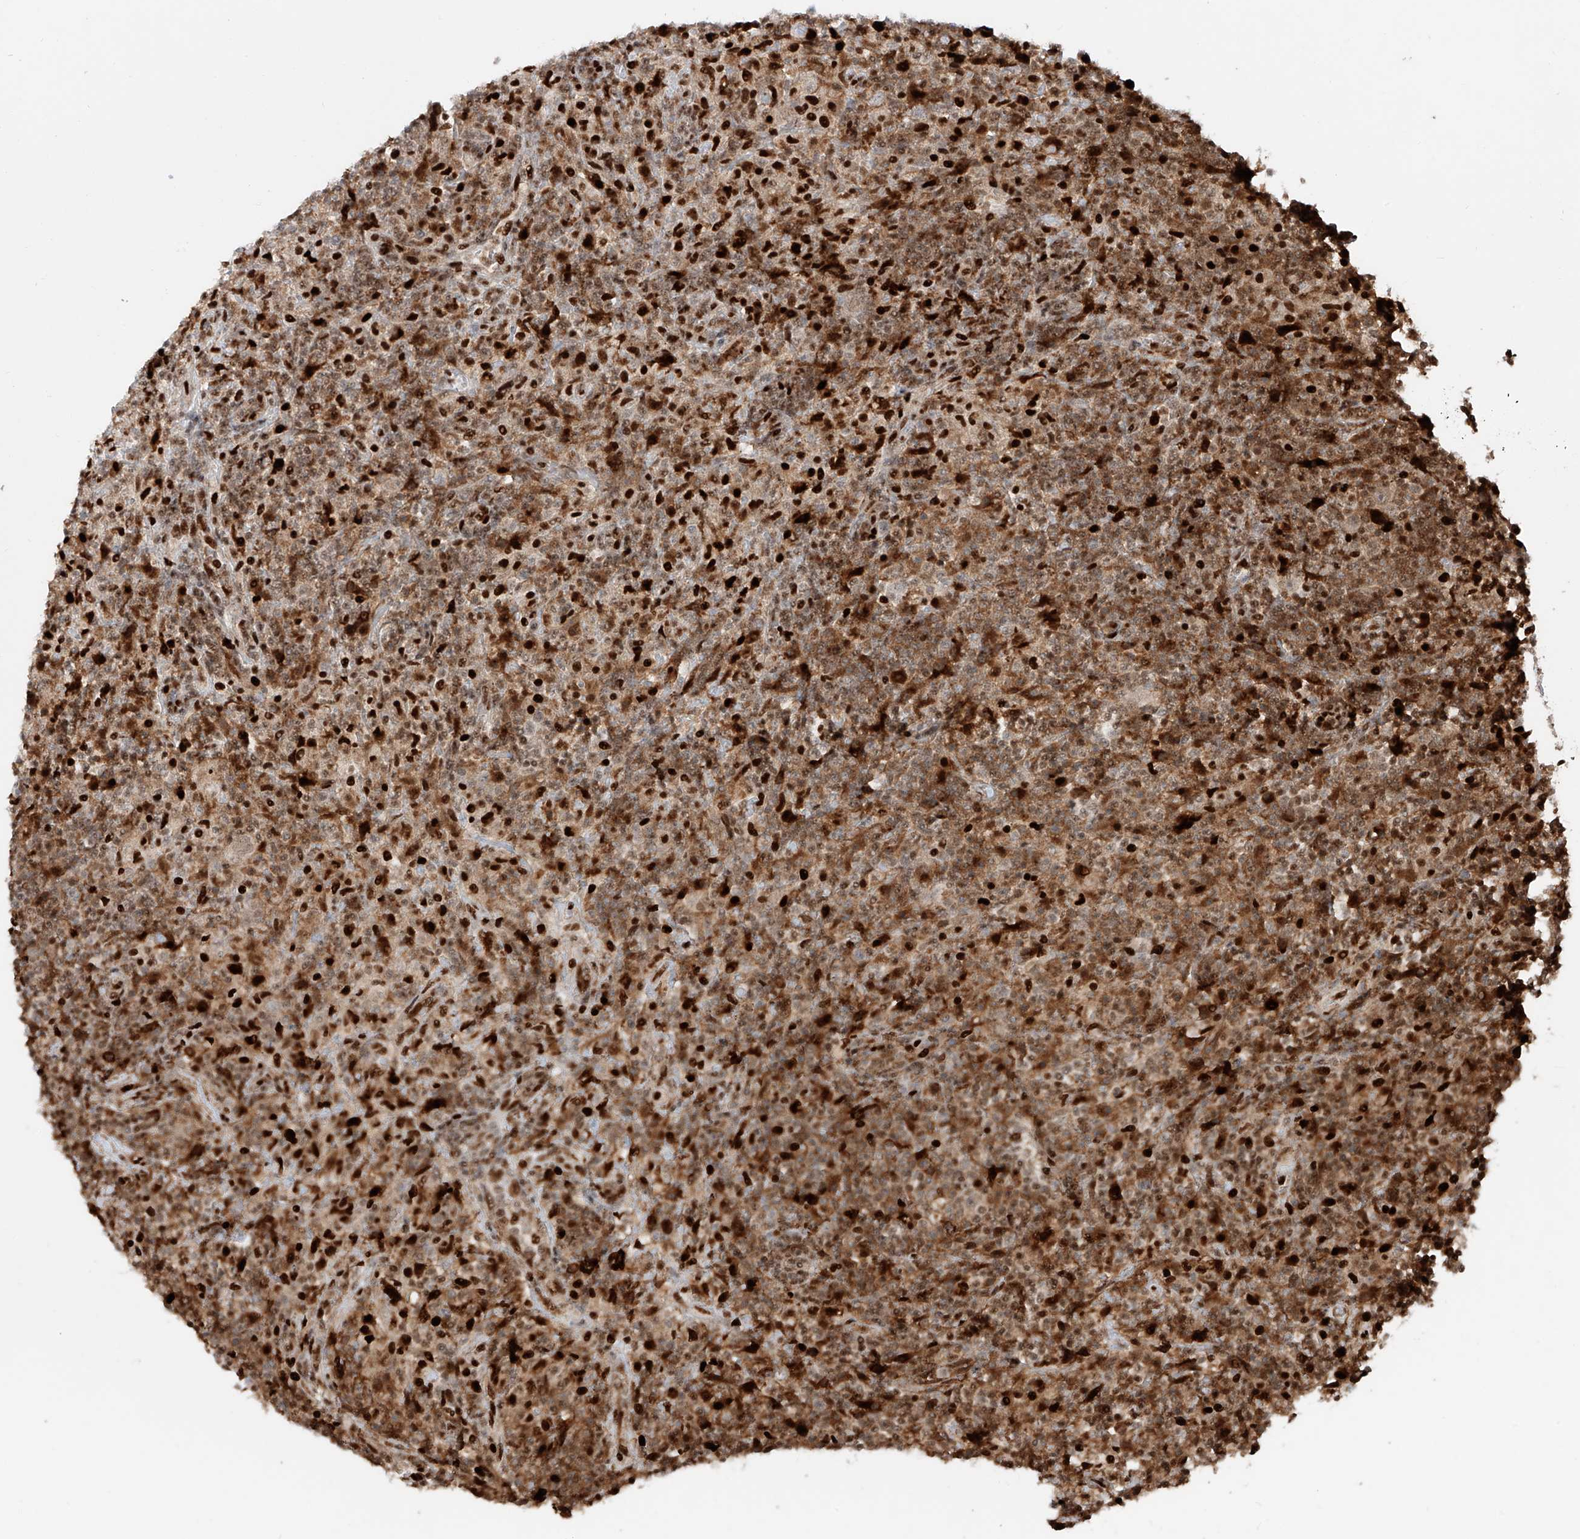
{"staining": {"intensity": "negative", "quantity": "none", "location": "none"}, "tissue": "lymphoma", "cell_type": "Tumor cells", "image_type": "cancer", "snomed": [{"axis": "morphology", "description": "Hodgkin's disease, NOS"}, {"axis": "topography", "description": "Lymph node"}], "caption": "Tumor cells show no significant protein expression in Hodgkin's disease.", "gene": "DZIP1L", "patient": {"sex": "male", "age": 70}}